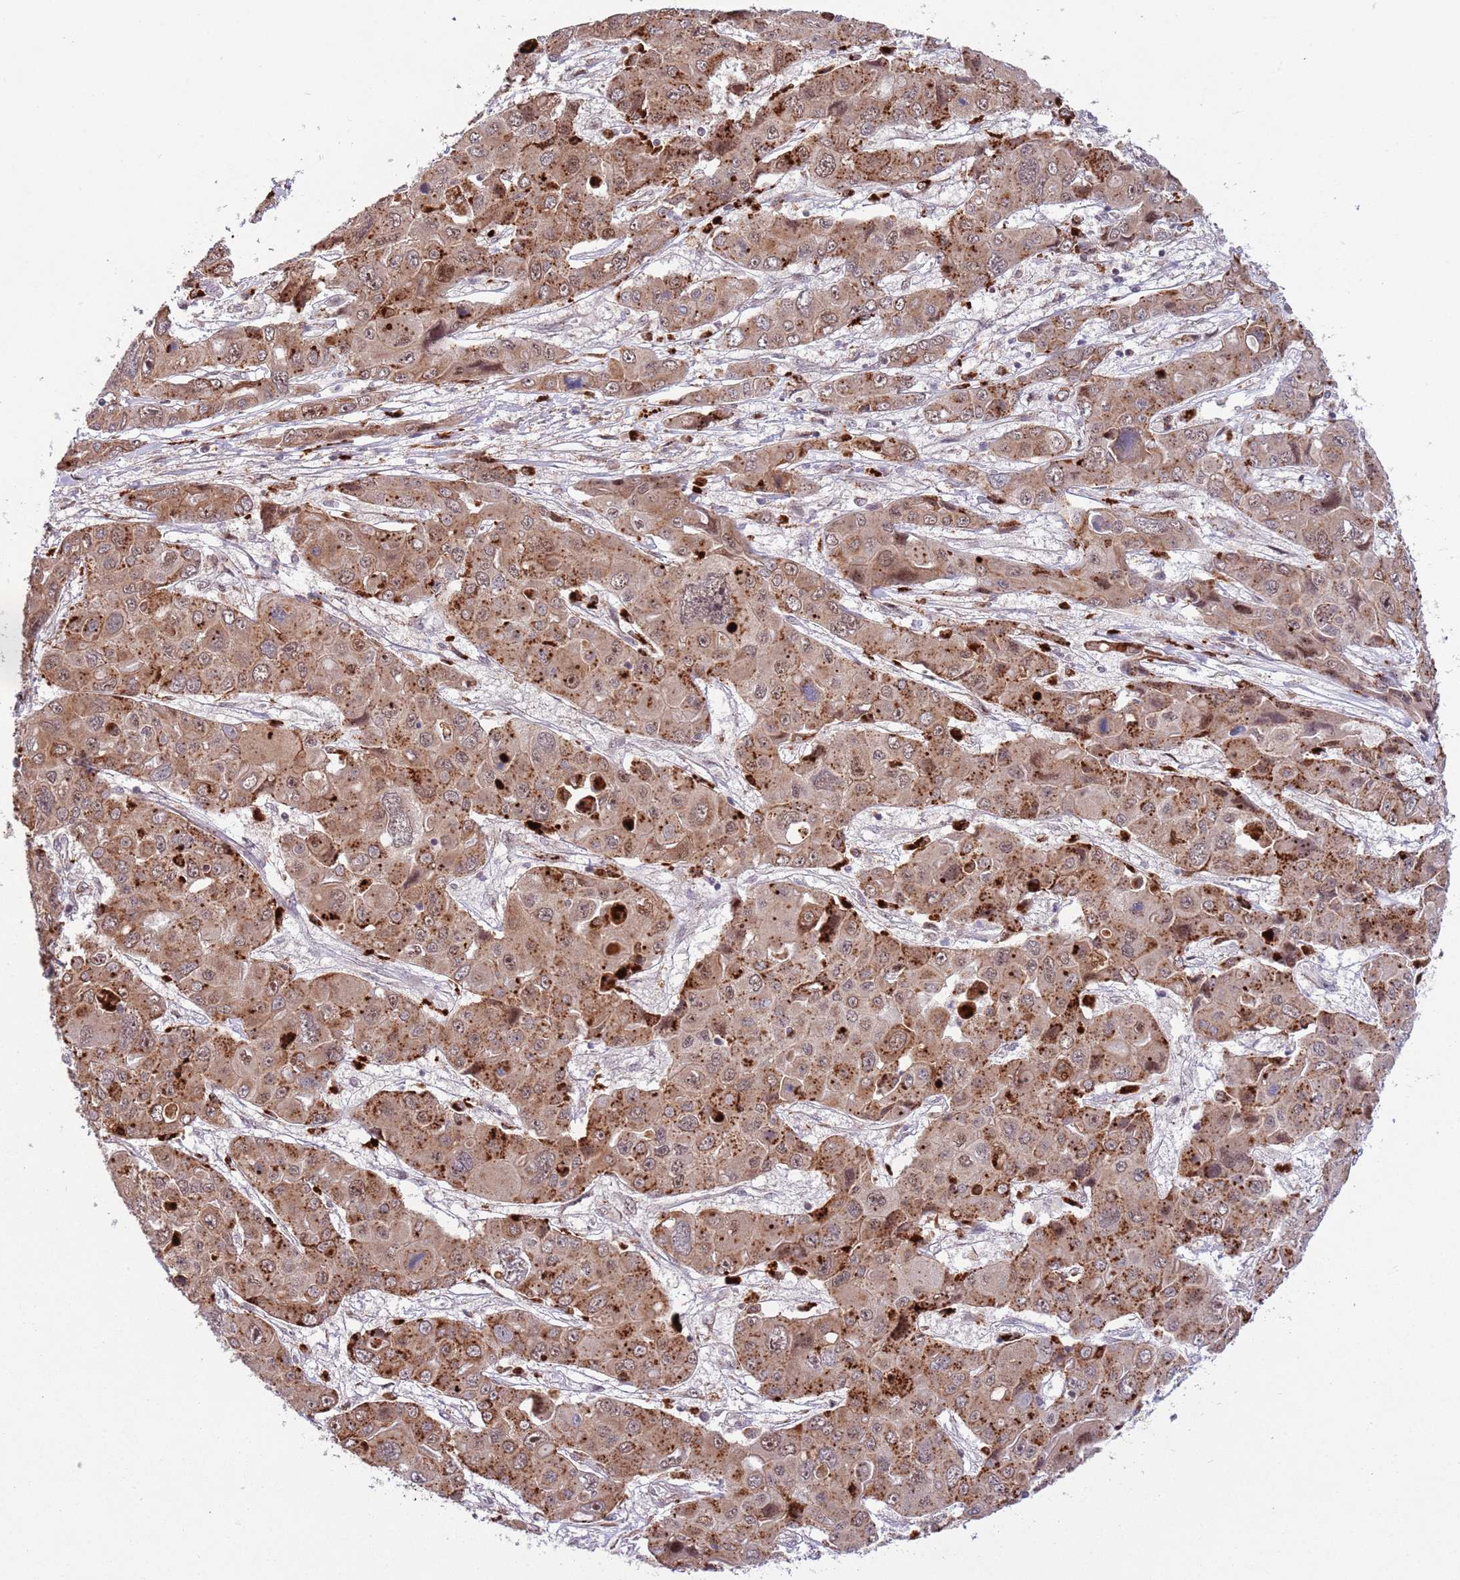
{"staining": {"intensity": "moderate", "quantity": ">75%", "location": "cytoplasmic/membranous,nuclear"}, "tissue": "liver cancer", "cell_type": "Tumor cells", "image_type": "cancer", "snomed": [{"axis": "morphology", "description": "Cholangiocarcinoma"}, {"axis": "topography", "description": "Liver"}], "caption": "Brown immunohistochemical staining in human cholangiocarcinoma (liver) shows moderate cytoplasmic/membranous and nuclear positivity in about >75% of tumor cells.", "gene": "TRIM27", "patient": {"sex": "male", "age": 67}}